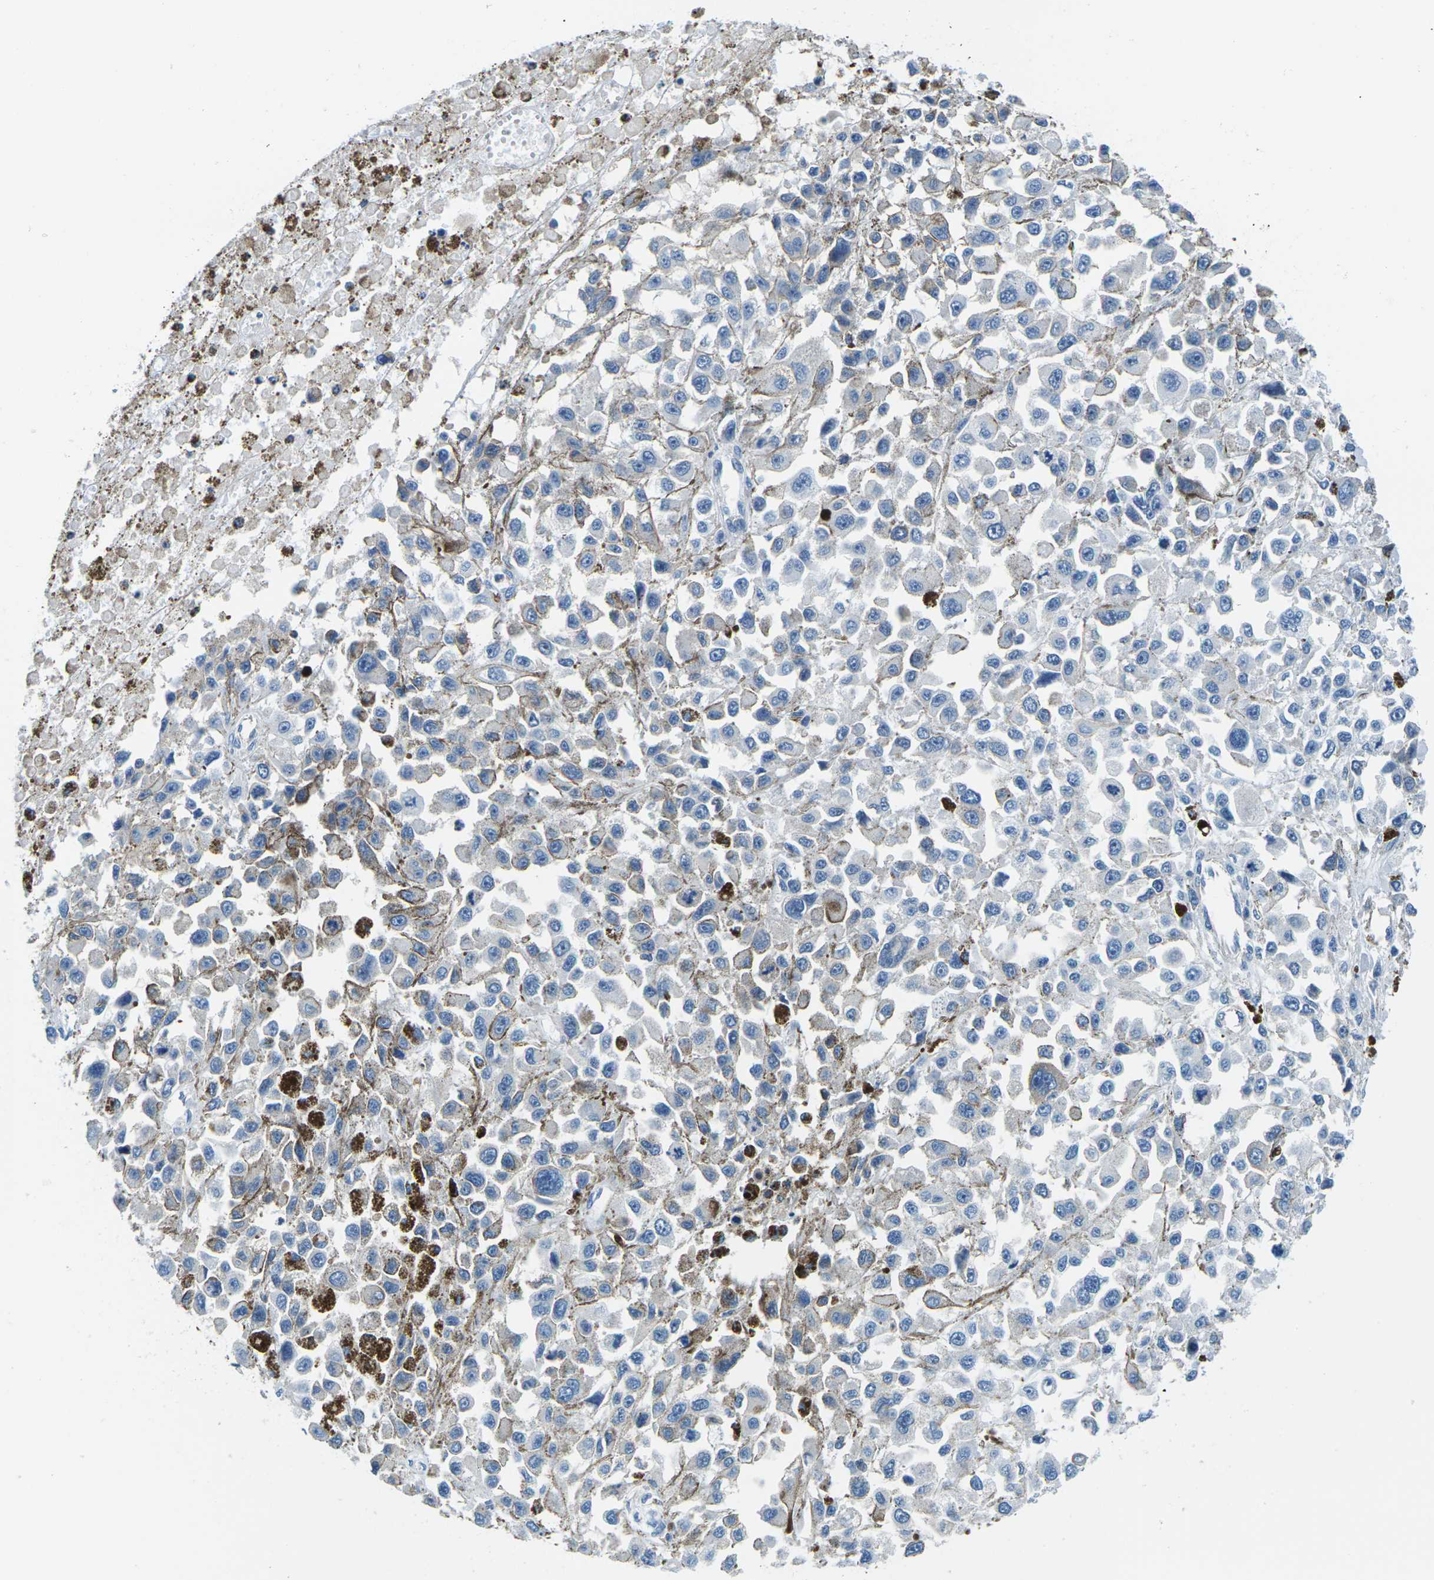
{"staining": {"intensity": "negative", "quantity": "none", "location": "none"}, "tissue": "melanoma", "cell_type": "Tumor cells", "image_type": "cancer", "snomed": [{"axis": "morphology", "description": "Malignant melanoma, Metastatic site"}, {"axis": "topography", "description": "Lymph node"}], "caption": "Melanoma was stained to show a protein in brown. There is no significant expression in tumor cells.", "gene": "SOCS4", "patient": {"sex": "male", "age": 59}}